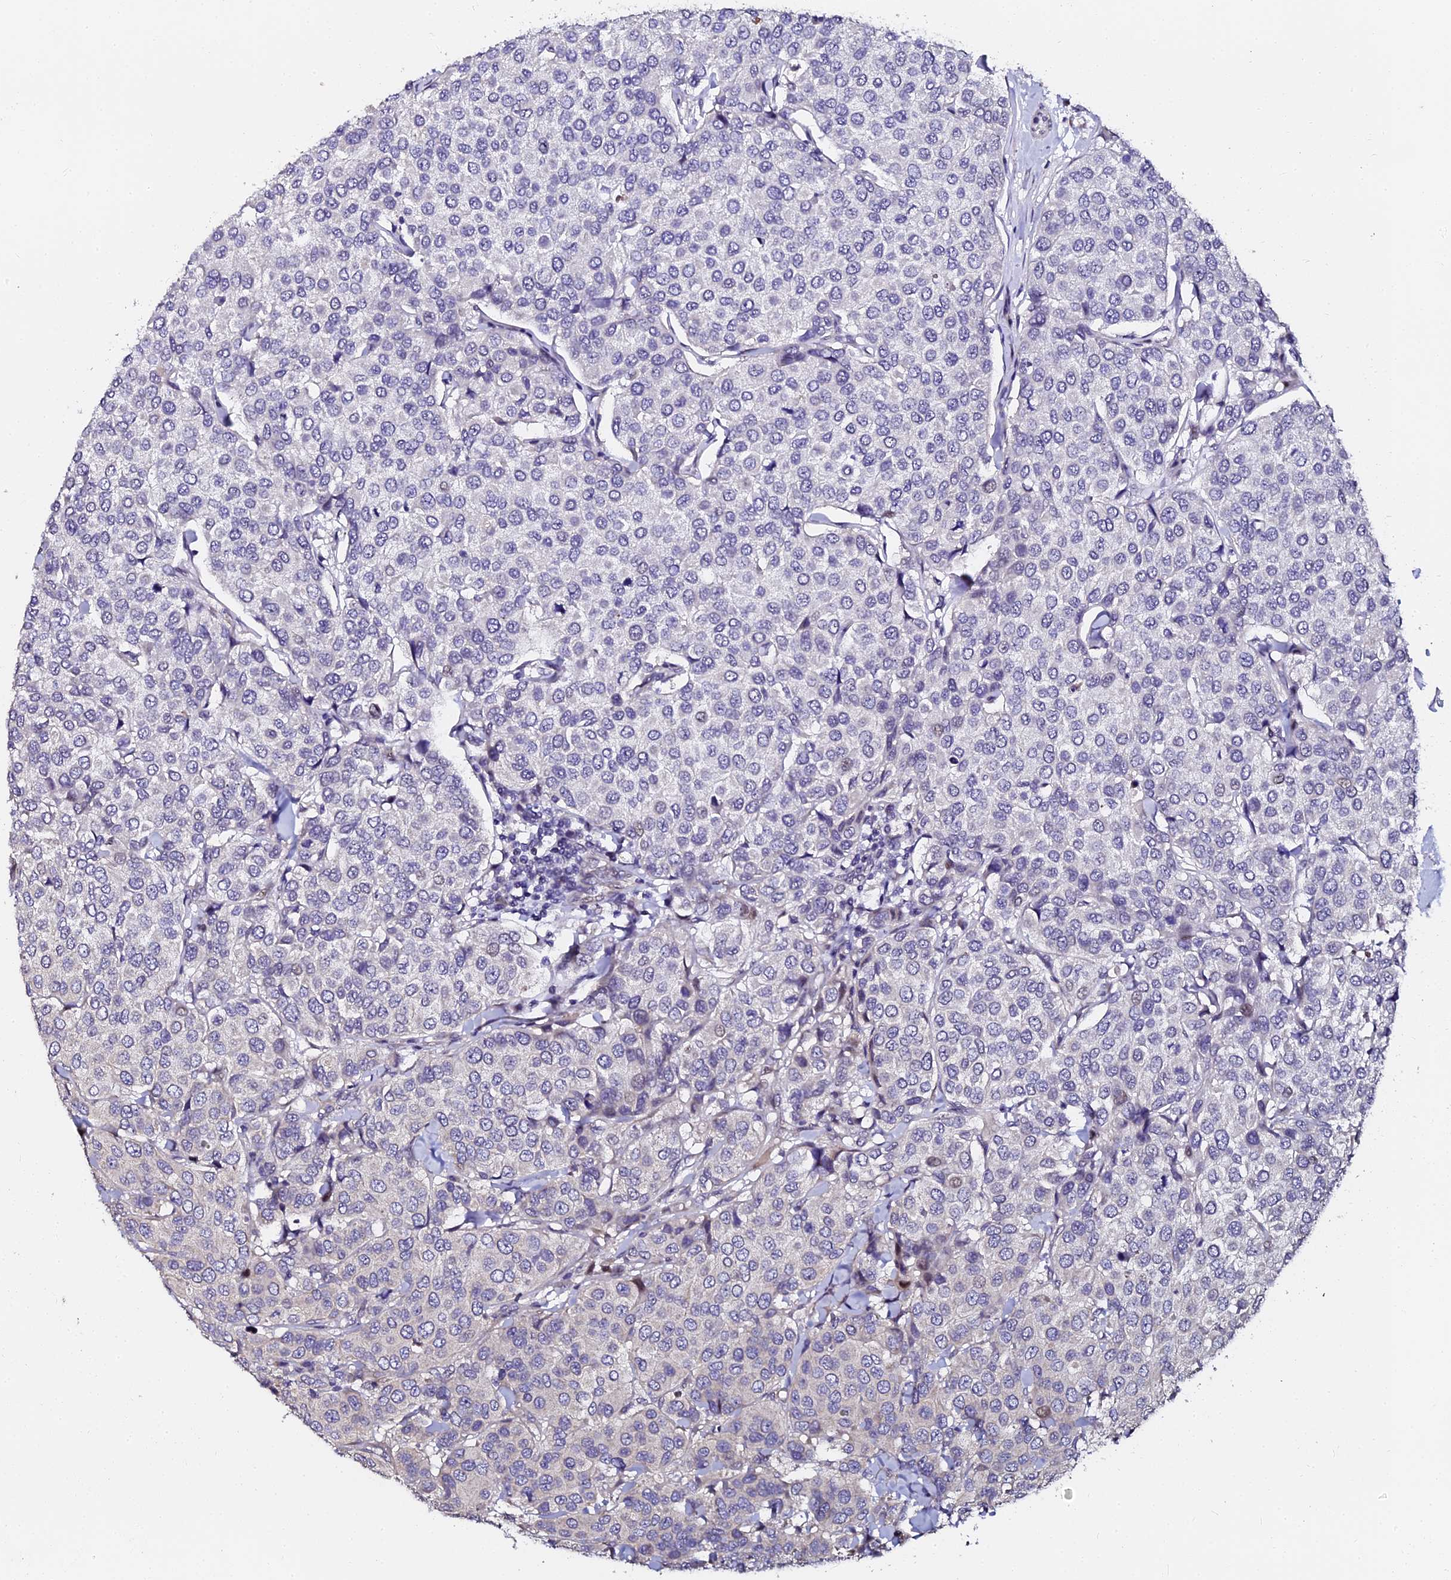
{"staining": {"intensity": "negative", "quantity": "none", "location": "none"}, "tissue": "breast cancer", "cell_type": "Tumor cells", "image_type": "cancer", "snomed": [{"axis": "morphology", "description": "Duct carcinoma"}, {"axis": "topography", "description": "Breast"}], "caption": "High power microscopy histopathology image of an IHC histopathology image of breast cancer, revealing no significant expression in tumor cells. Nuclei are stained in blue.", "gene": "GPN3", "patient": {"sex": "female", "age": 55}}